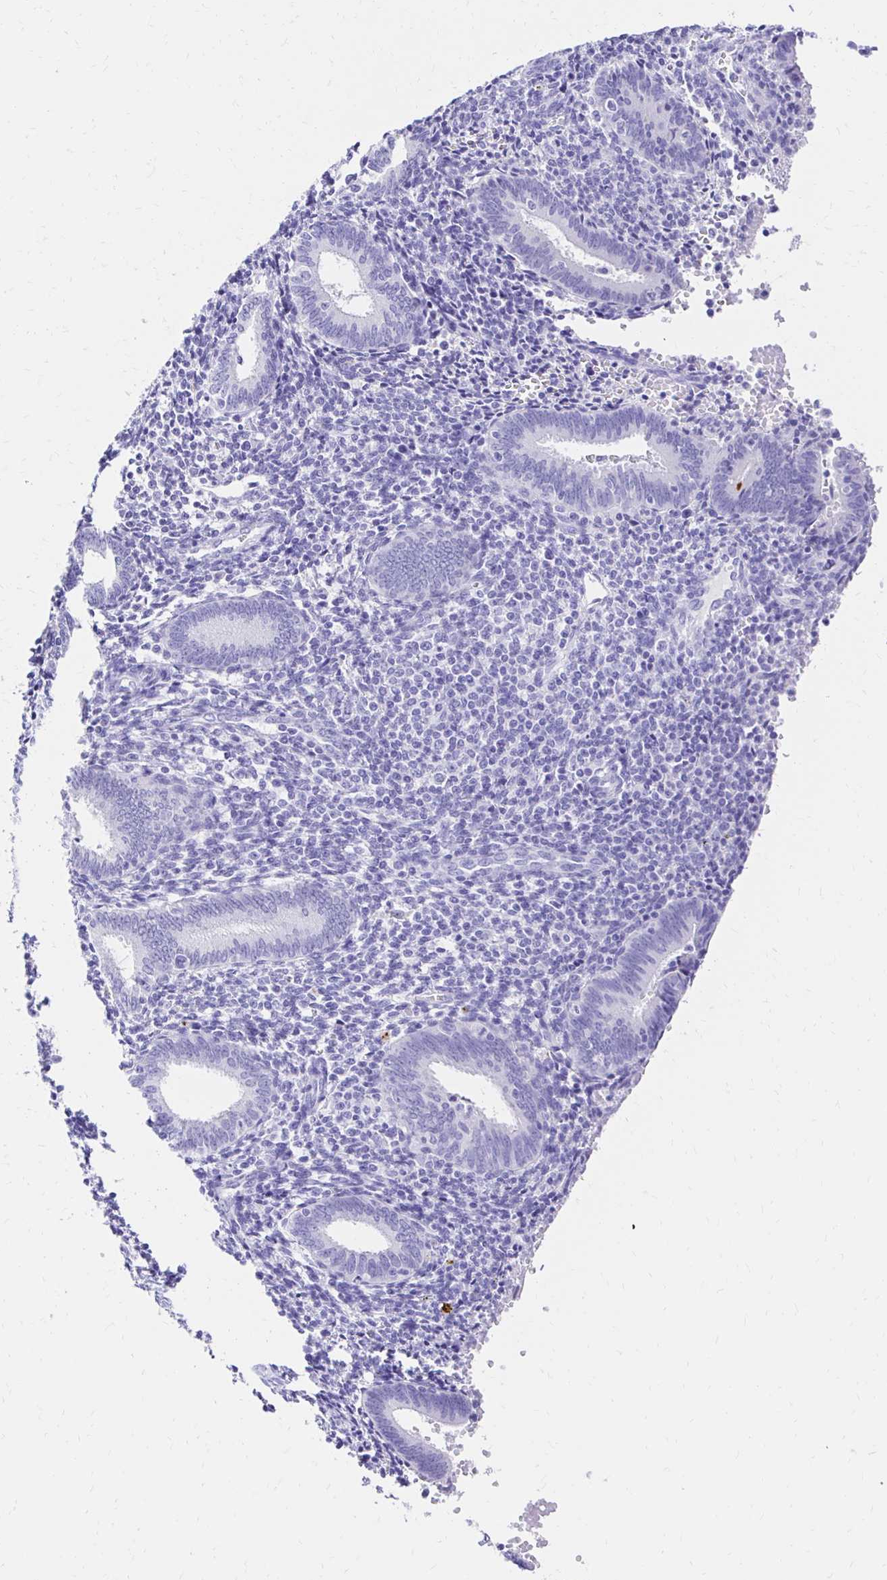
{"staining": {"intensity": "negative", "quantity": "none", "location": "none"}, "tissue": "endometrium", "cell_type": "Cells in endometrial stroma", "image_type": "normal", "snomed": [{"axis": "morphology", "description": "Normal tissue, NOS"}, {"axis": "topography", "description": "Endometrium"}], "caption": "High magnification brightfield microscopy of benign endometrium stained with DAB (brown) and counterstained with hematoxylin (blue): cells in endometrial stroma show no significant positivity. The staining was performed using DAB to visualize the protein expression in brown, while the nuclei were stained in blue with hematoxylin (Magnification: 20x).", "gene": "S100G", "patient": {"sex": "female", "age": 41}}